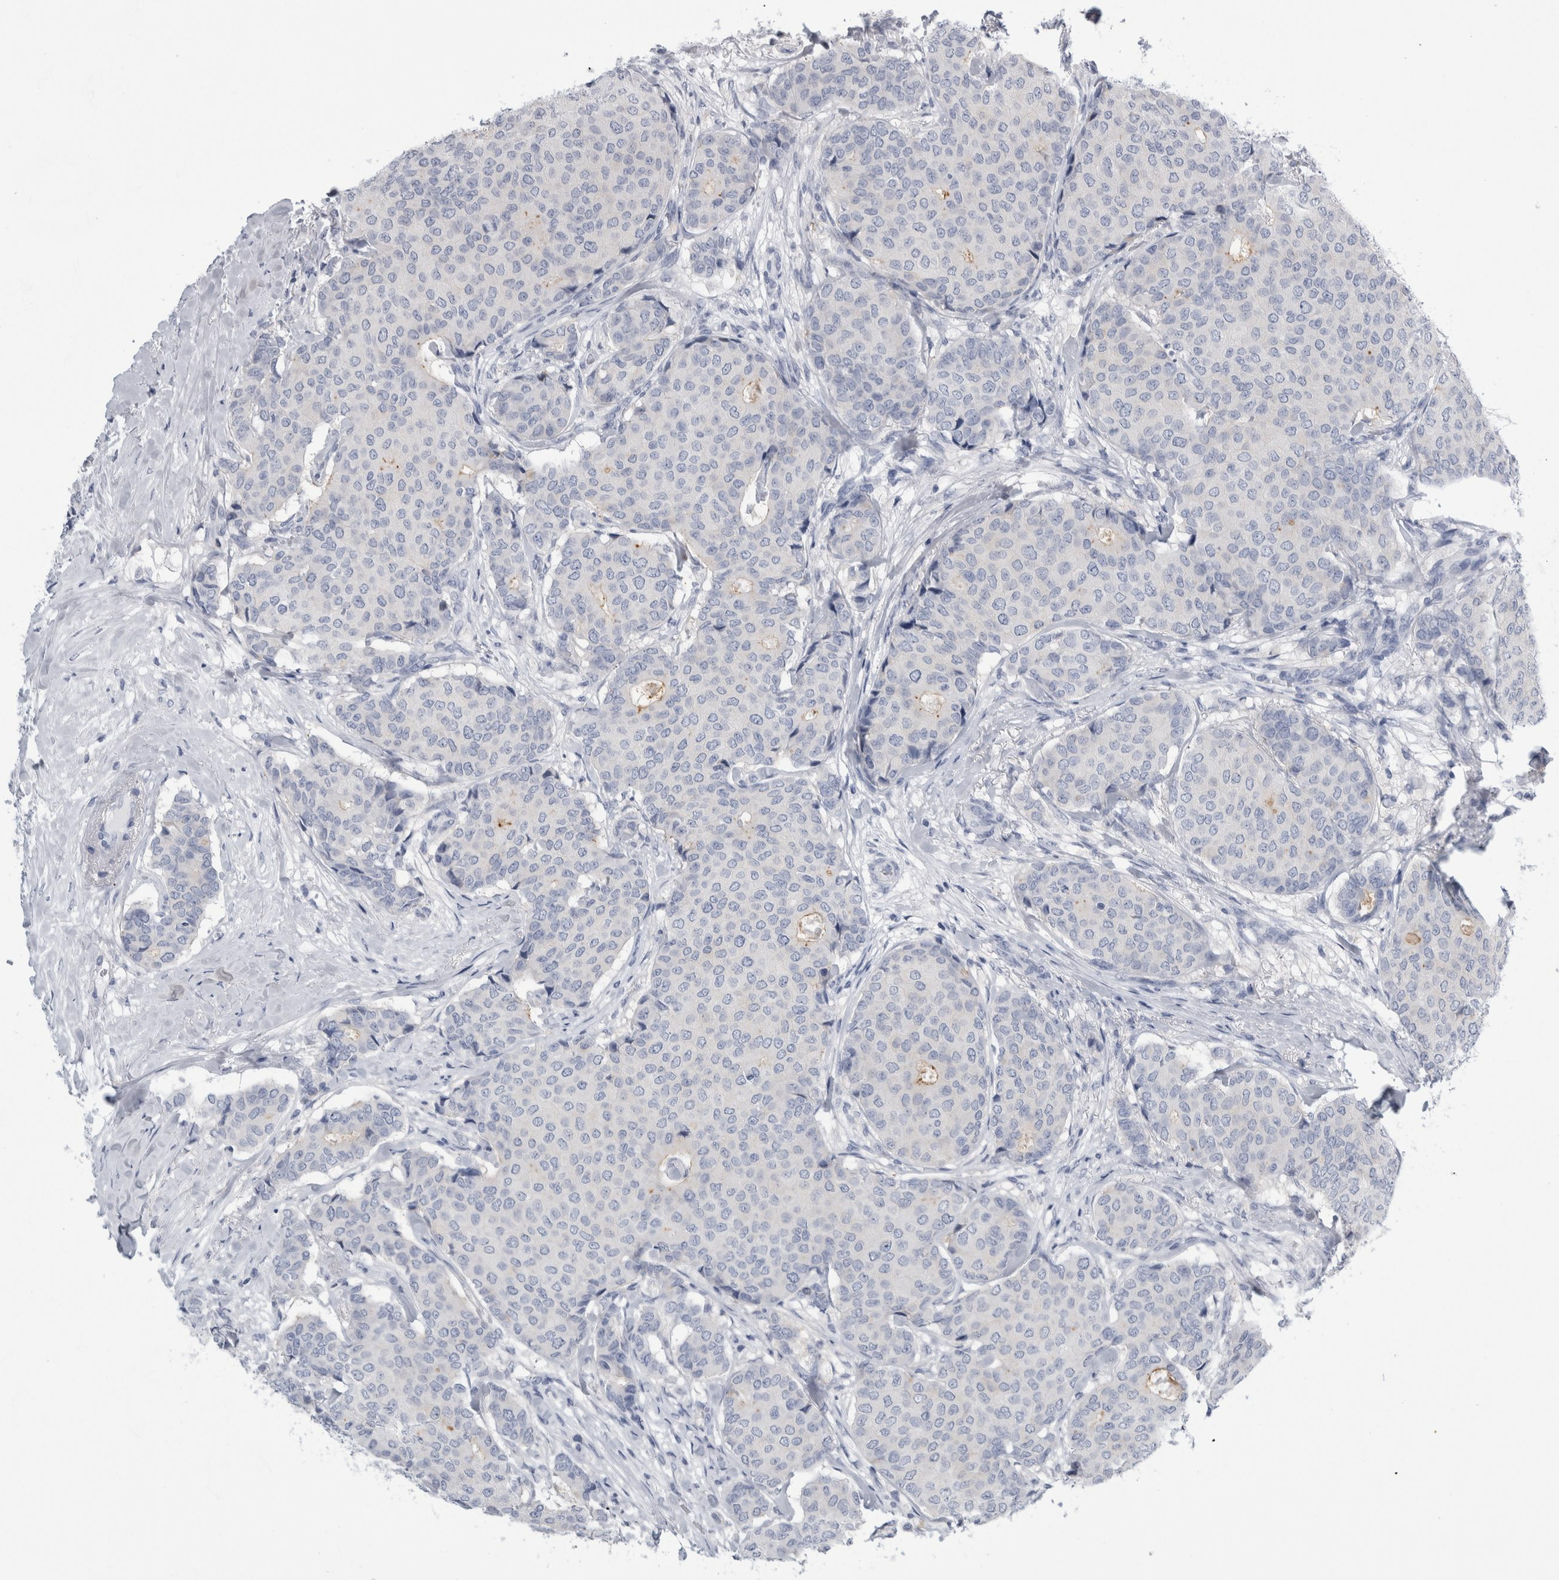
{"staining": {"intensity": "negative", "quantity": "none", "location": "none"}, "tissue": "breast cancer", "cell_type": "Tumor cells", "image_type": "cancer", "snomed": [{"axis": "morphology", "description": "Duct carcinoma"}, {"axis": "topography", "description": "Breast"}], "caption": "A photomicrograph of breast cancer stained for a protein shows no brown staining in tumor cells.", "gene": "ANKFY1", "patient": {"sex": "female", "age": 75}}